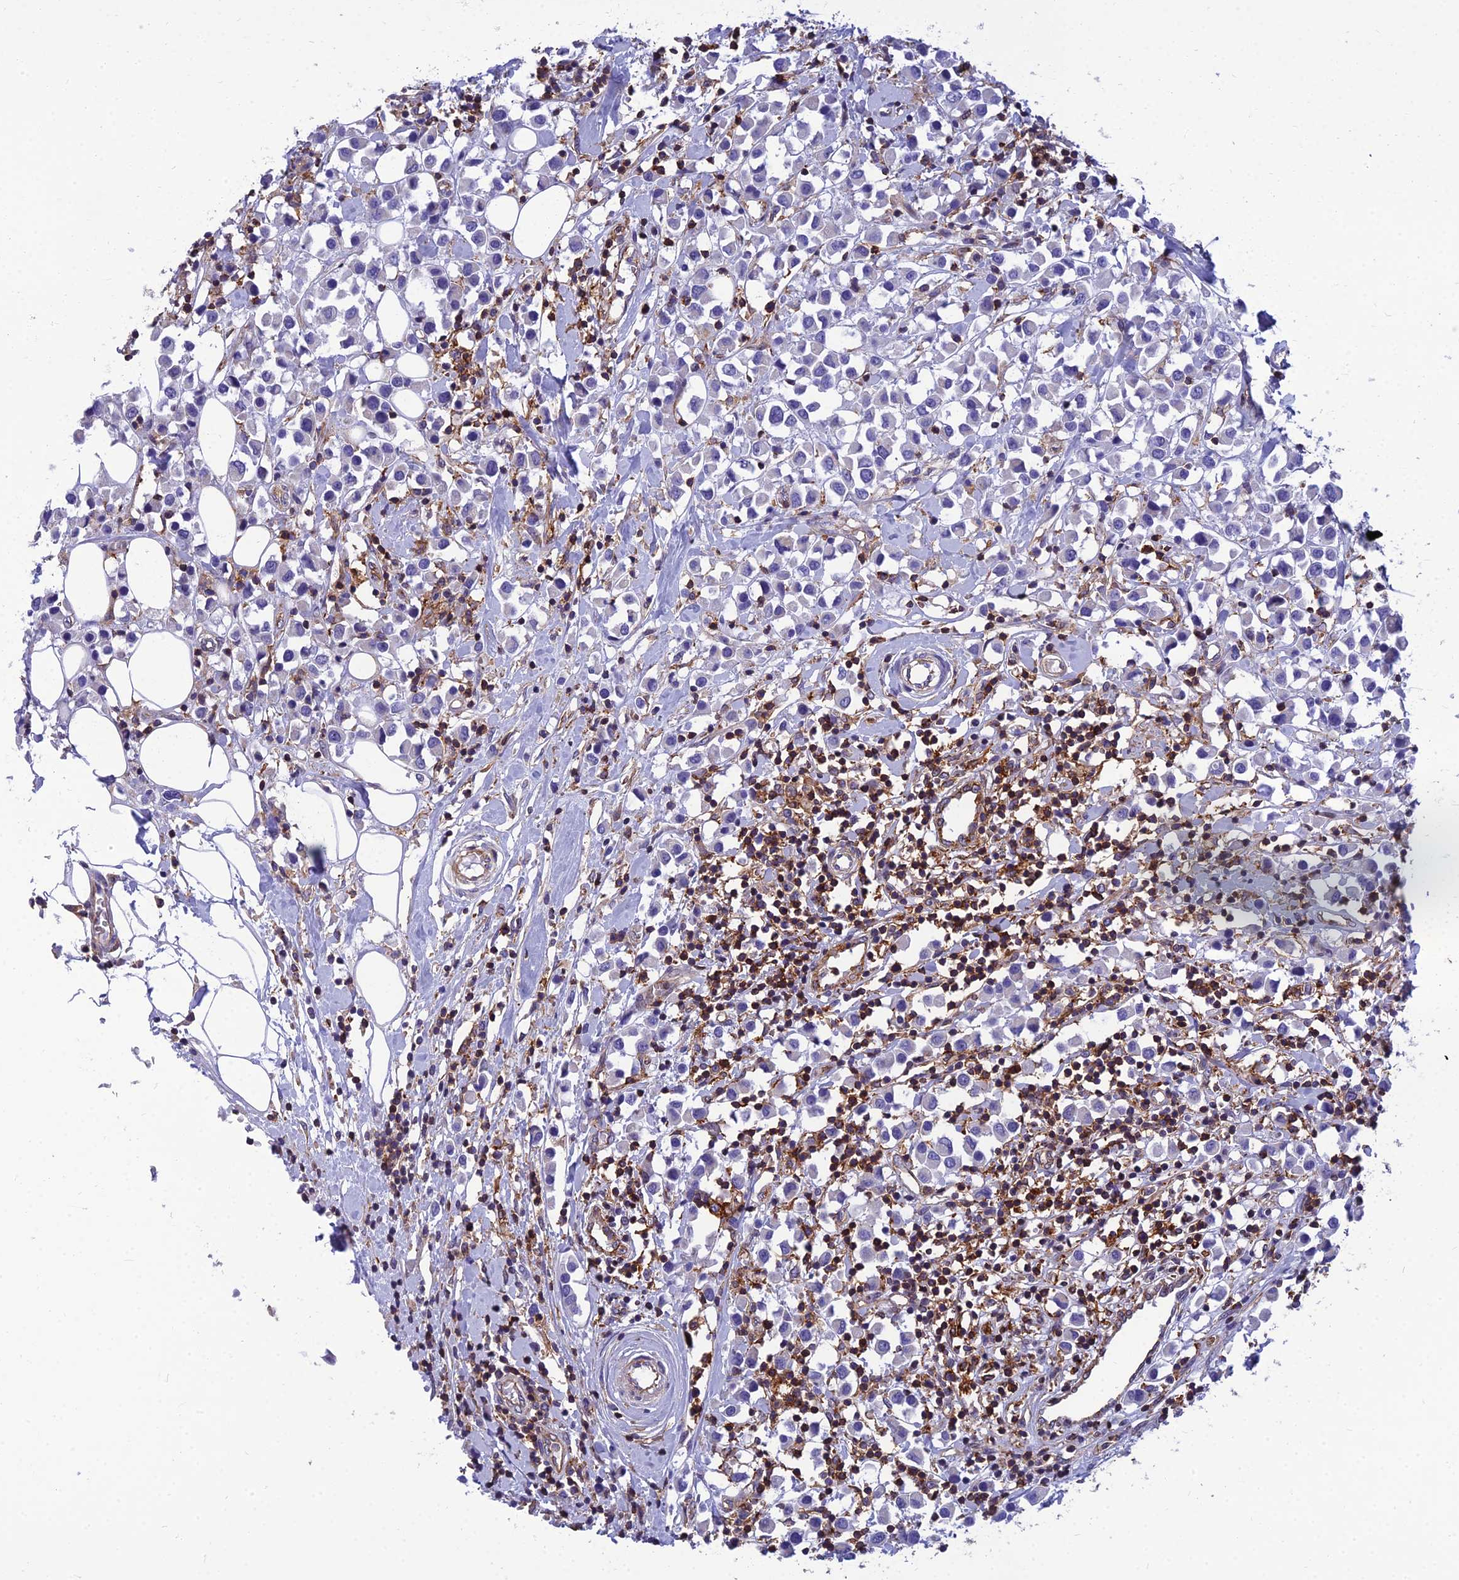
{"staining": {"intensity": "negative", "quantity": "none", "location": "none"}, "tissue": "breast cancer", "cell_type": "Tumor cells", "image_type": "cancer", "snomed": [{"axis": "morphology", "description": "Duct carcinoma"}, {"axis": "topography", "description": "Breast"}], "caption": "Immunohistochemistry (IHC) of breast intraductal carcinoma displays no positivity in tumor cells.", "gene": "PPP1R18", "patient": {"sex": "female", "age": 61}}